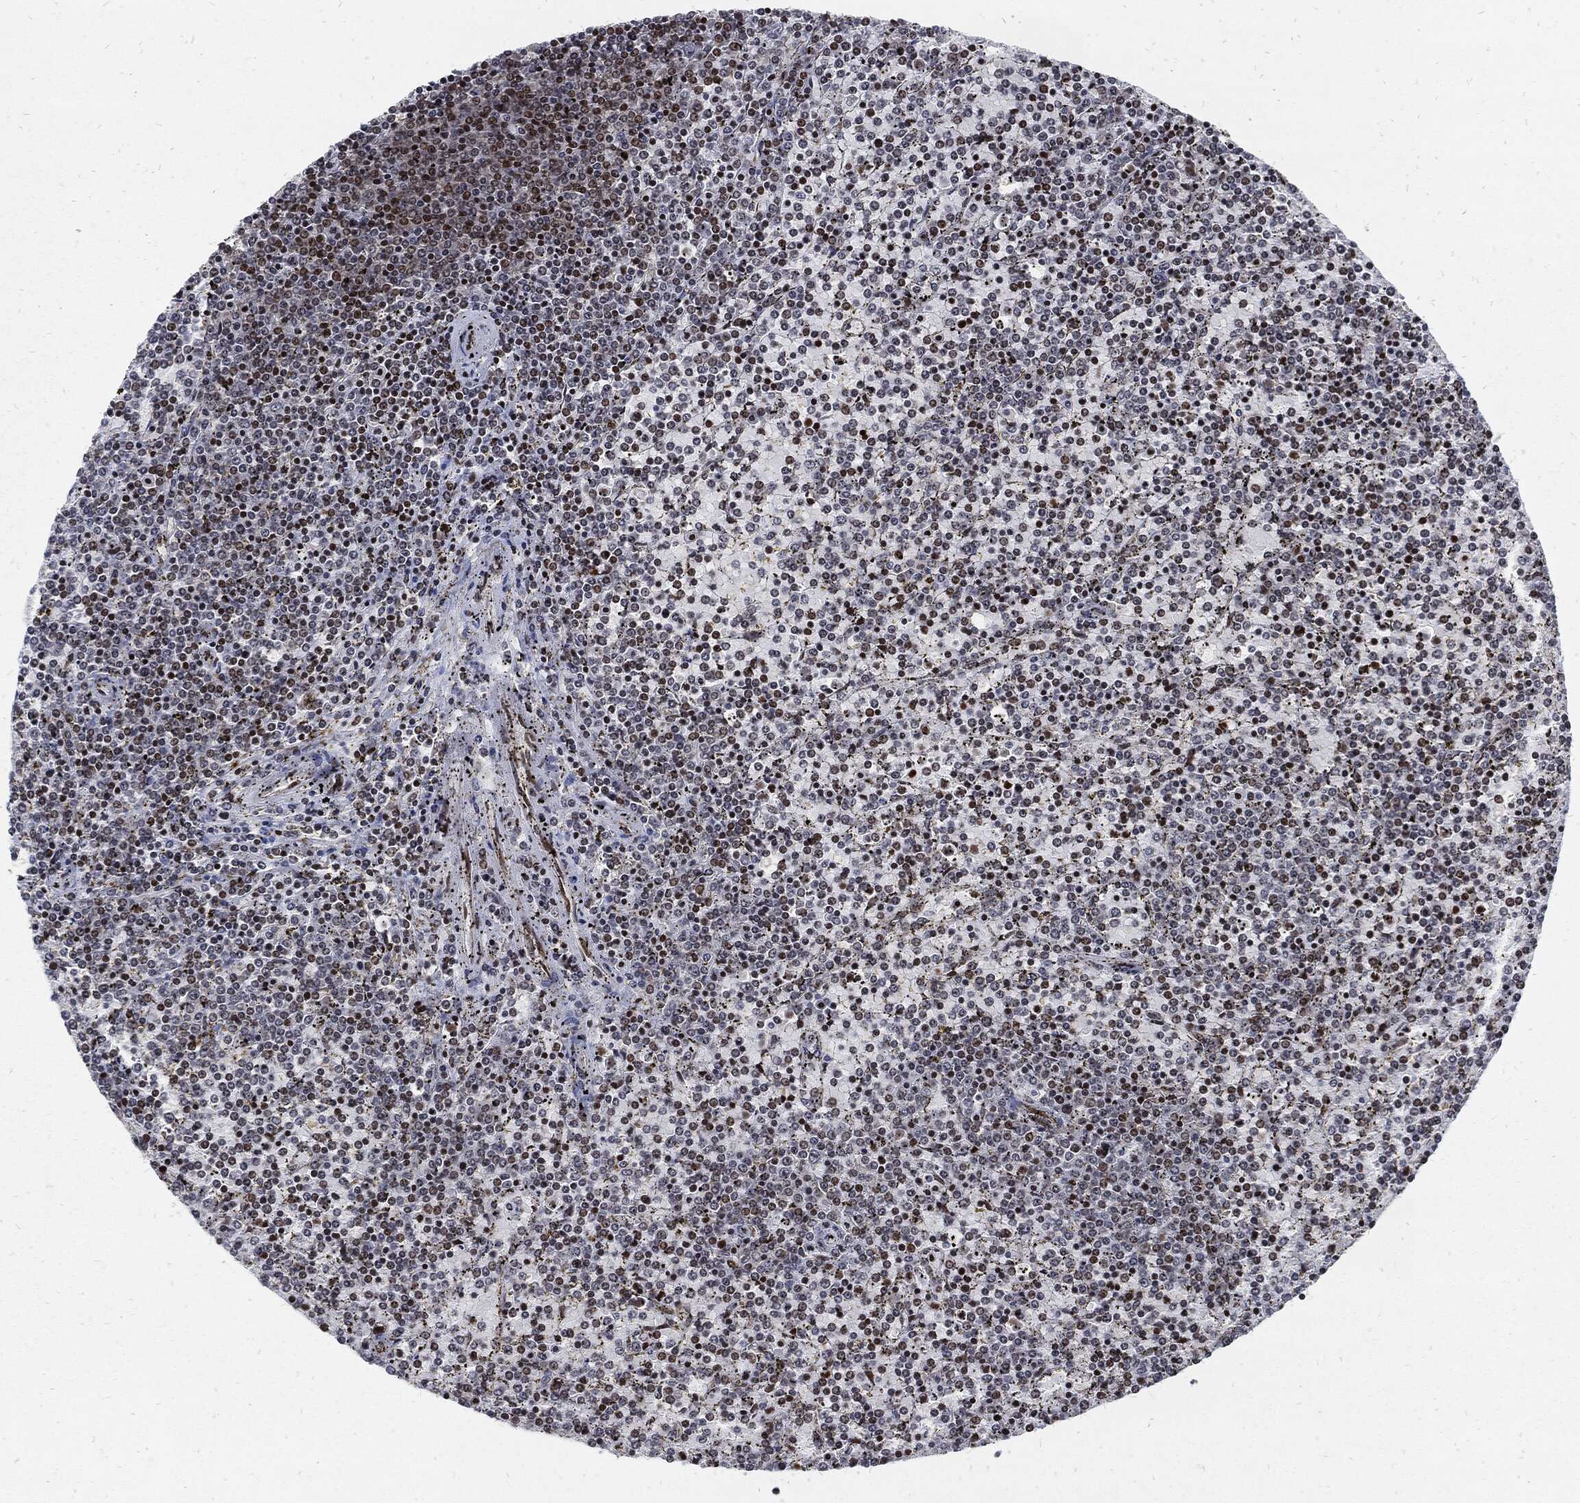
{"staining": {"intensity": "moderate", "quantity": "<25%", "location": "nuclear"}, "tissue": "lymphoma", "cell_type": "Tumor cells", "image_type": "cancer", "snomed": [{"axis": "morphology", "description": "Malignant lymphoma, non-Hodgkin's type, Low grade"}, {"axis": "topography", "description": "Spleen"}], "caption": "Immunohistochemical staining of malignant lymphoma, non-Hodgkin's type (low-grade) shows low levels of moderate nuclear staining in approximately <25% of tumor cells.", "gene": "ZNF775", "patient": {"sex": "female", "age": 77}}